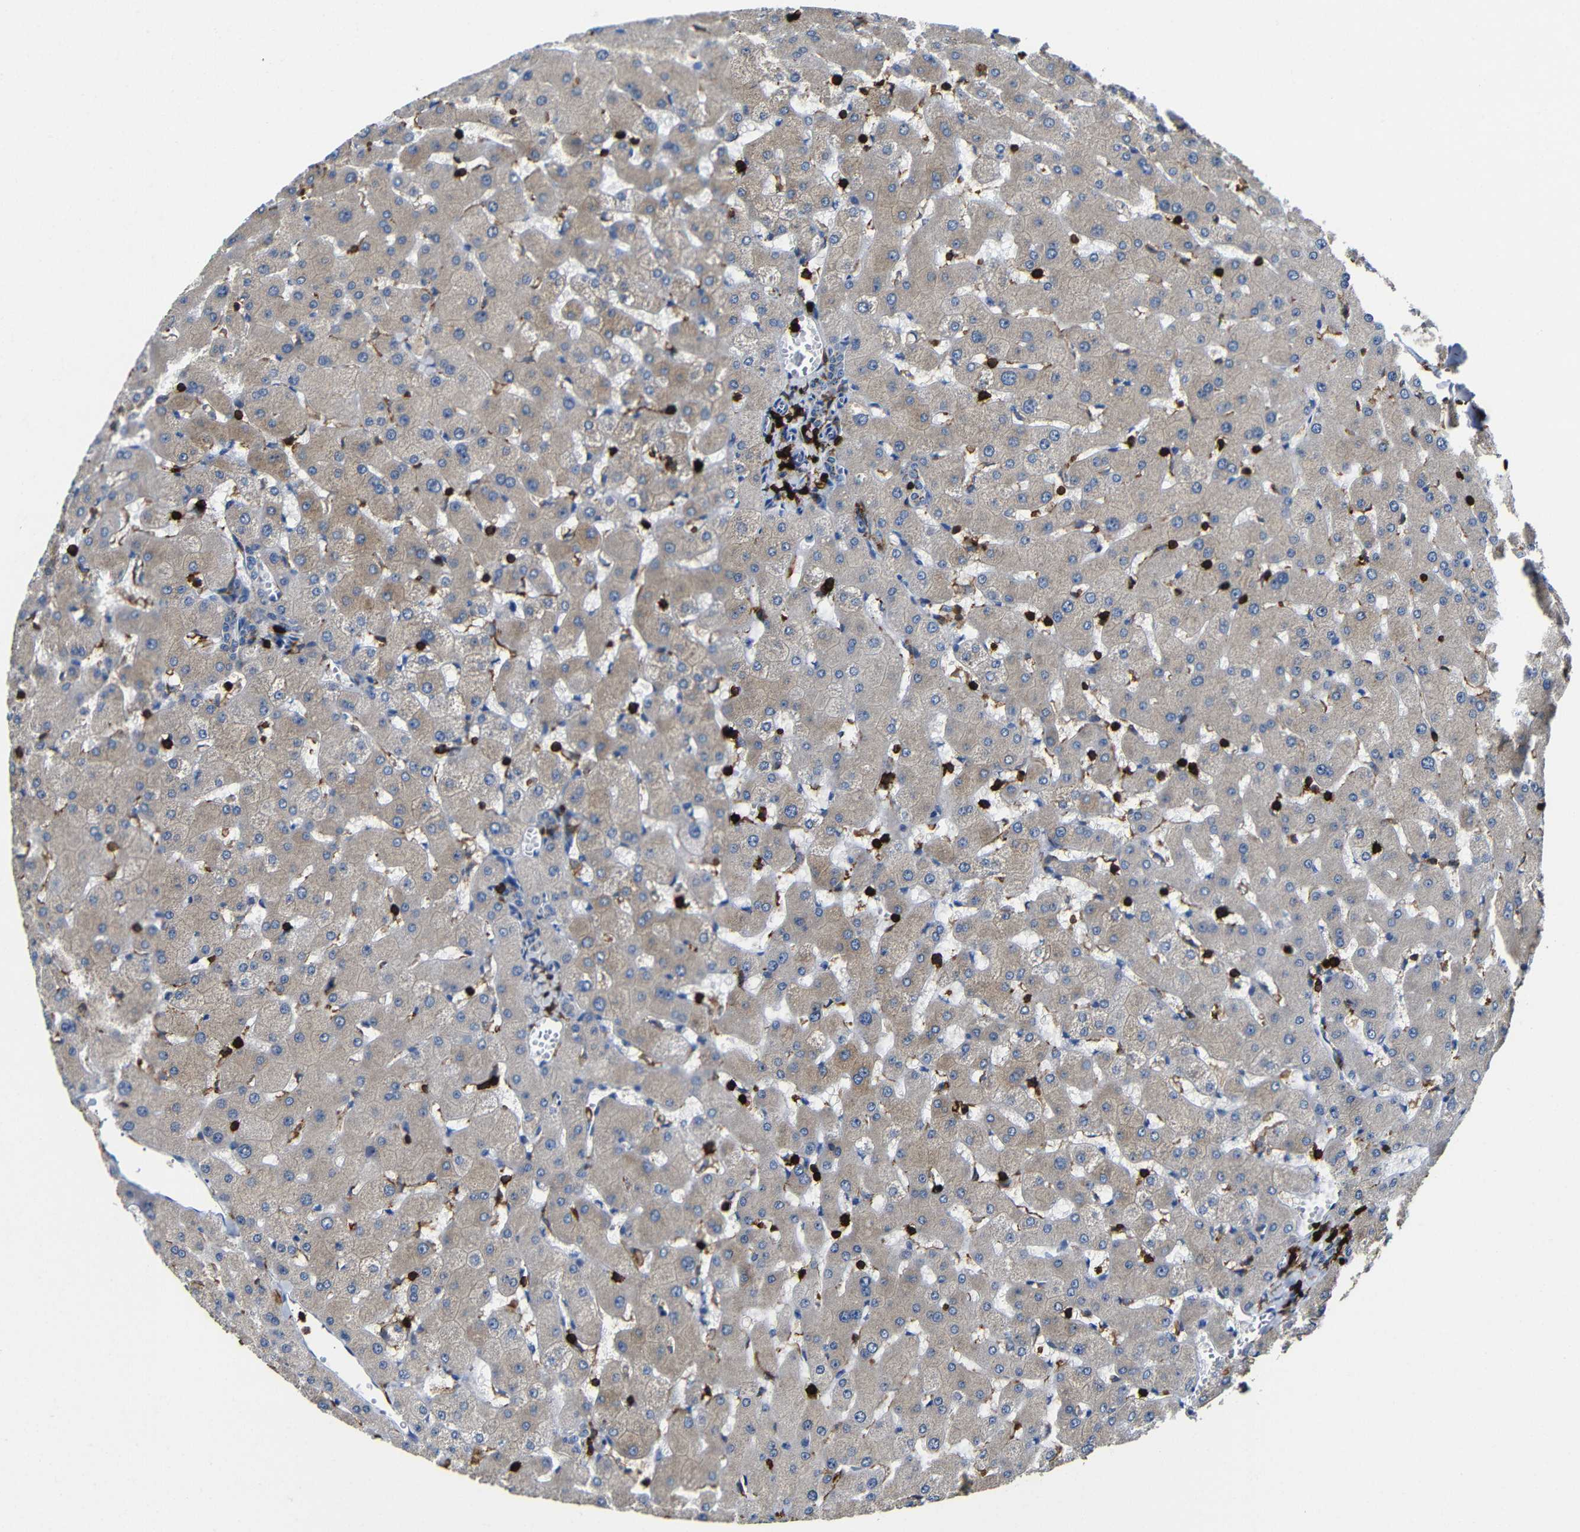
{"staining": {"intensity": "weak", "quantity": "25%-75%", "location": "cytoplasmic/membranous"}, "tissue": "liver", "cell_type": "Cholangiocytes", "image_type": "normal", "snomed": [{"axis": "morphology", "description": "Normal tissue, NOS"}, {"axis": "topography", "description": "Liver"}], "caption": "Human liver stained for a protein (brown) exhibits weak cytoplasmic/membranous positive expression in about 25%-75% of cholangiocytes.", "gene": "P2RY12", "patient": {"sex": "female", "age": 63}}